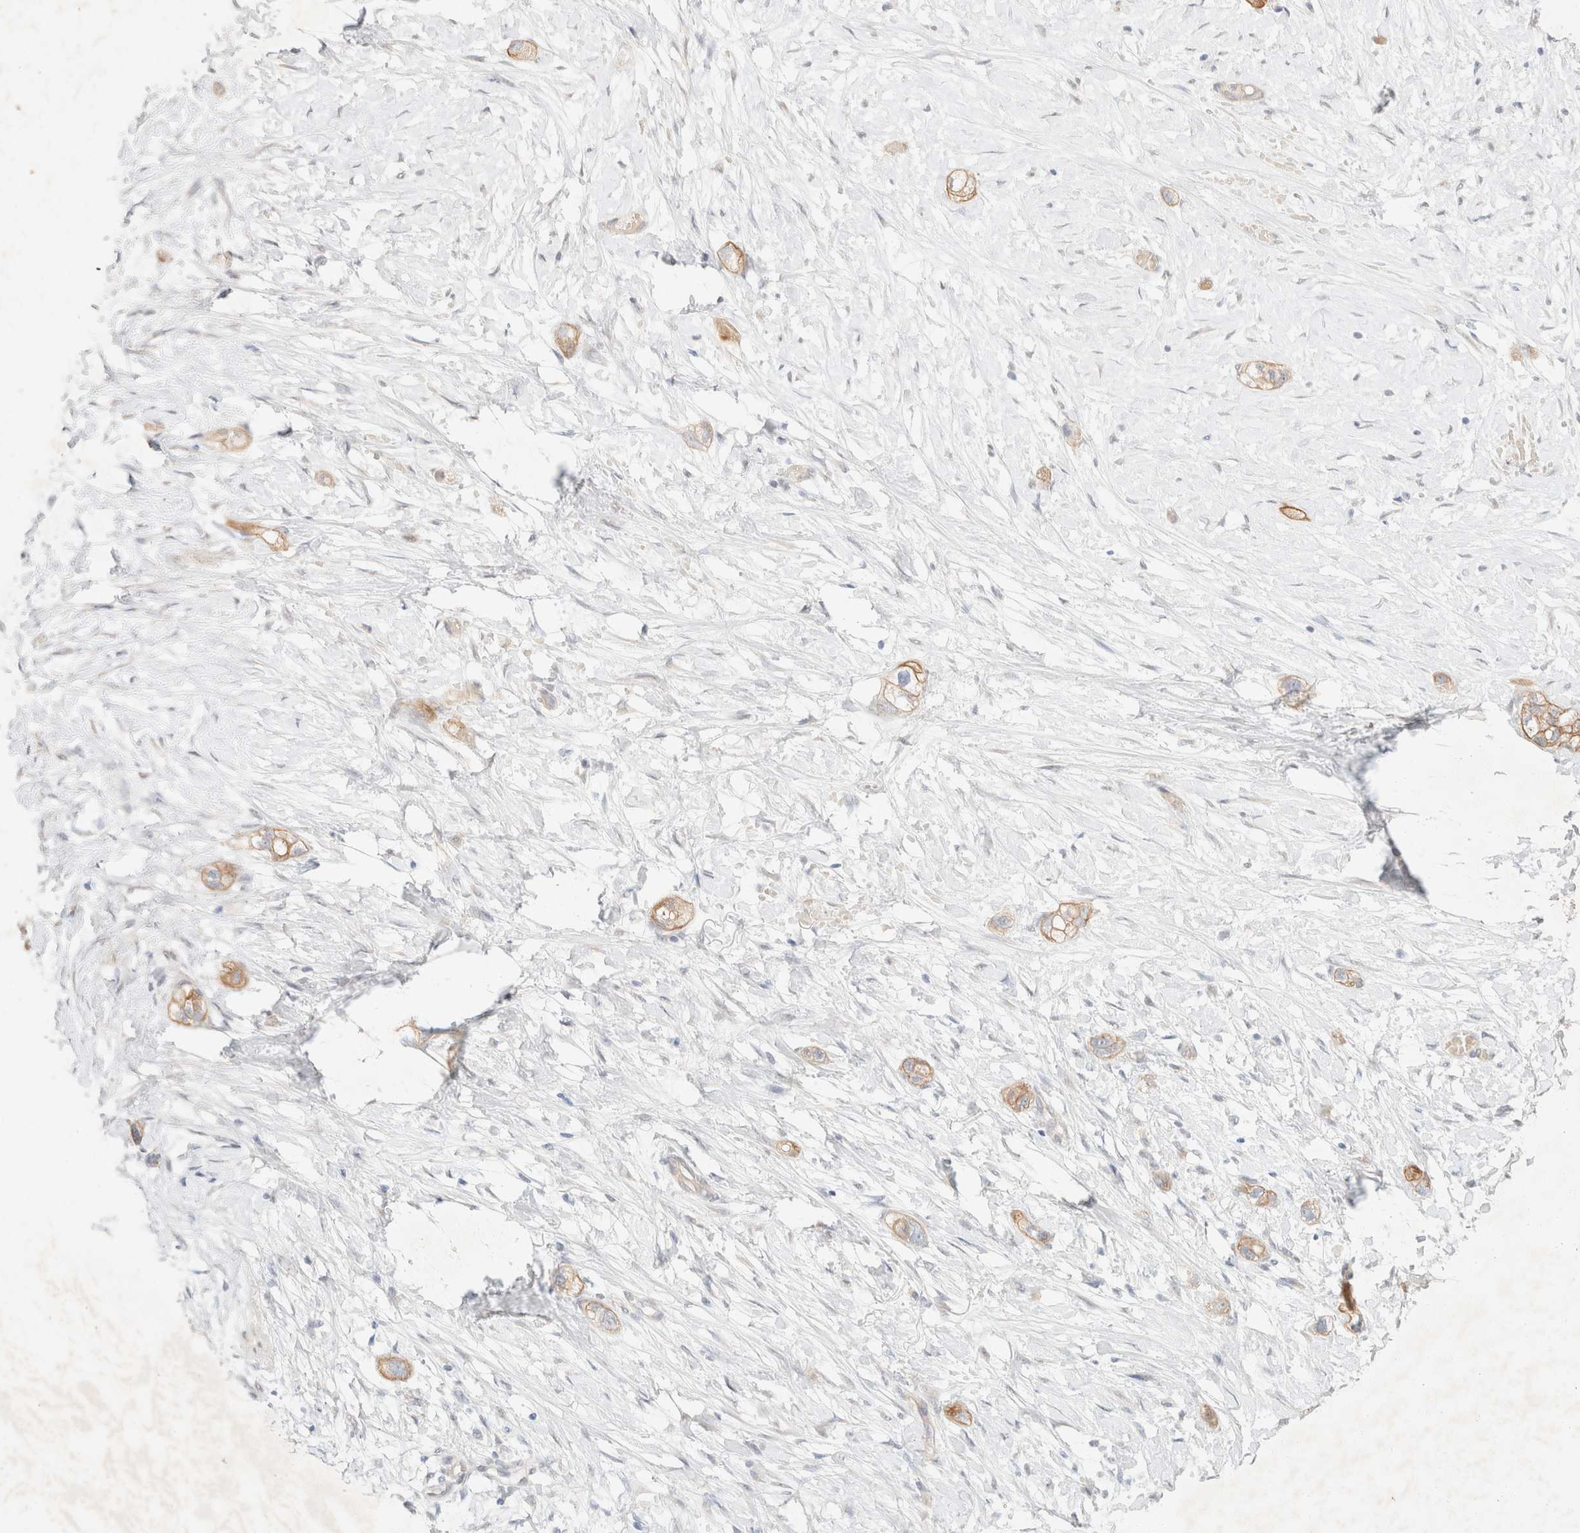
{"staining": {"intensity": "weak", "quantity": ">75%", "location": "cytoplasmic/membranous"}, "tissue": "stomach cancer", "cell_type": "Tumor cells", "image_type": "cancer", "snomed": [{"axis": "morphology", "description": "Adenocarcinoma, NOS"}, {"axis": "topography", "description": "Stomach"}, {"axis": "topography", "description": "Stomach, lower"}], "caption": "Protein staining demonstrates weak cytoplasmic/membranous expression in approximately >75% of tumor cells in stomach adenocarcinoma.", "gene": "CSNK1E", "patient": {"sex": "female", "age": 48}}